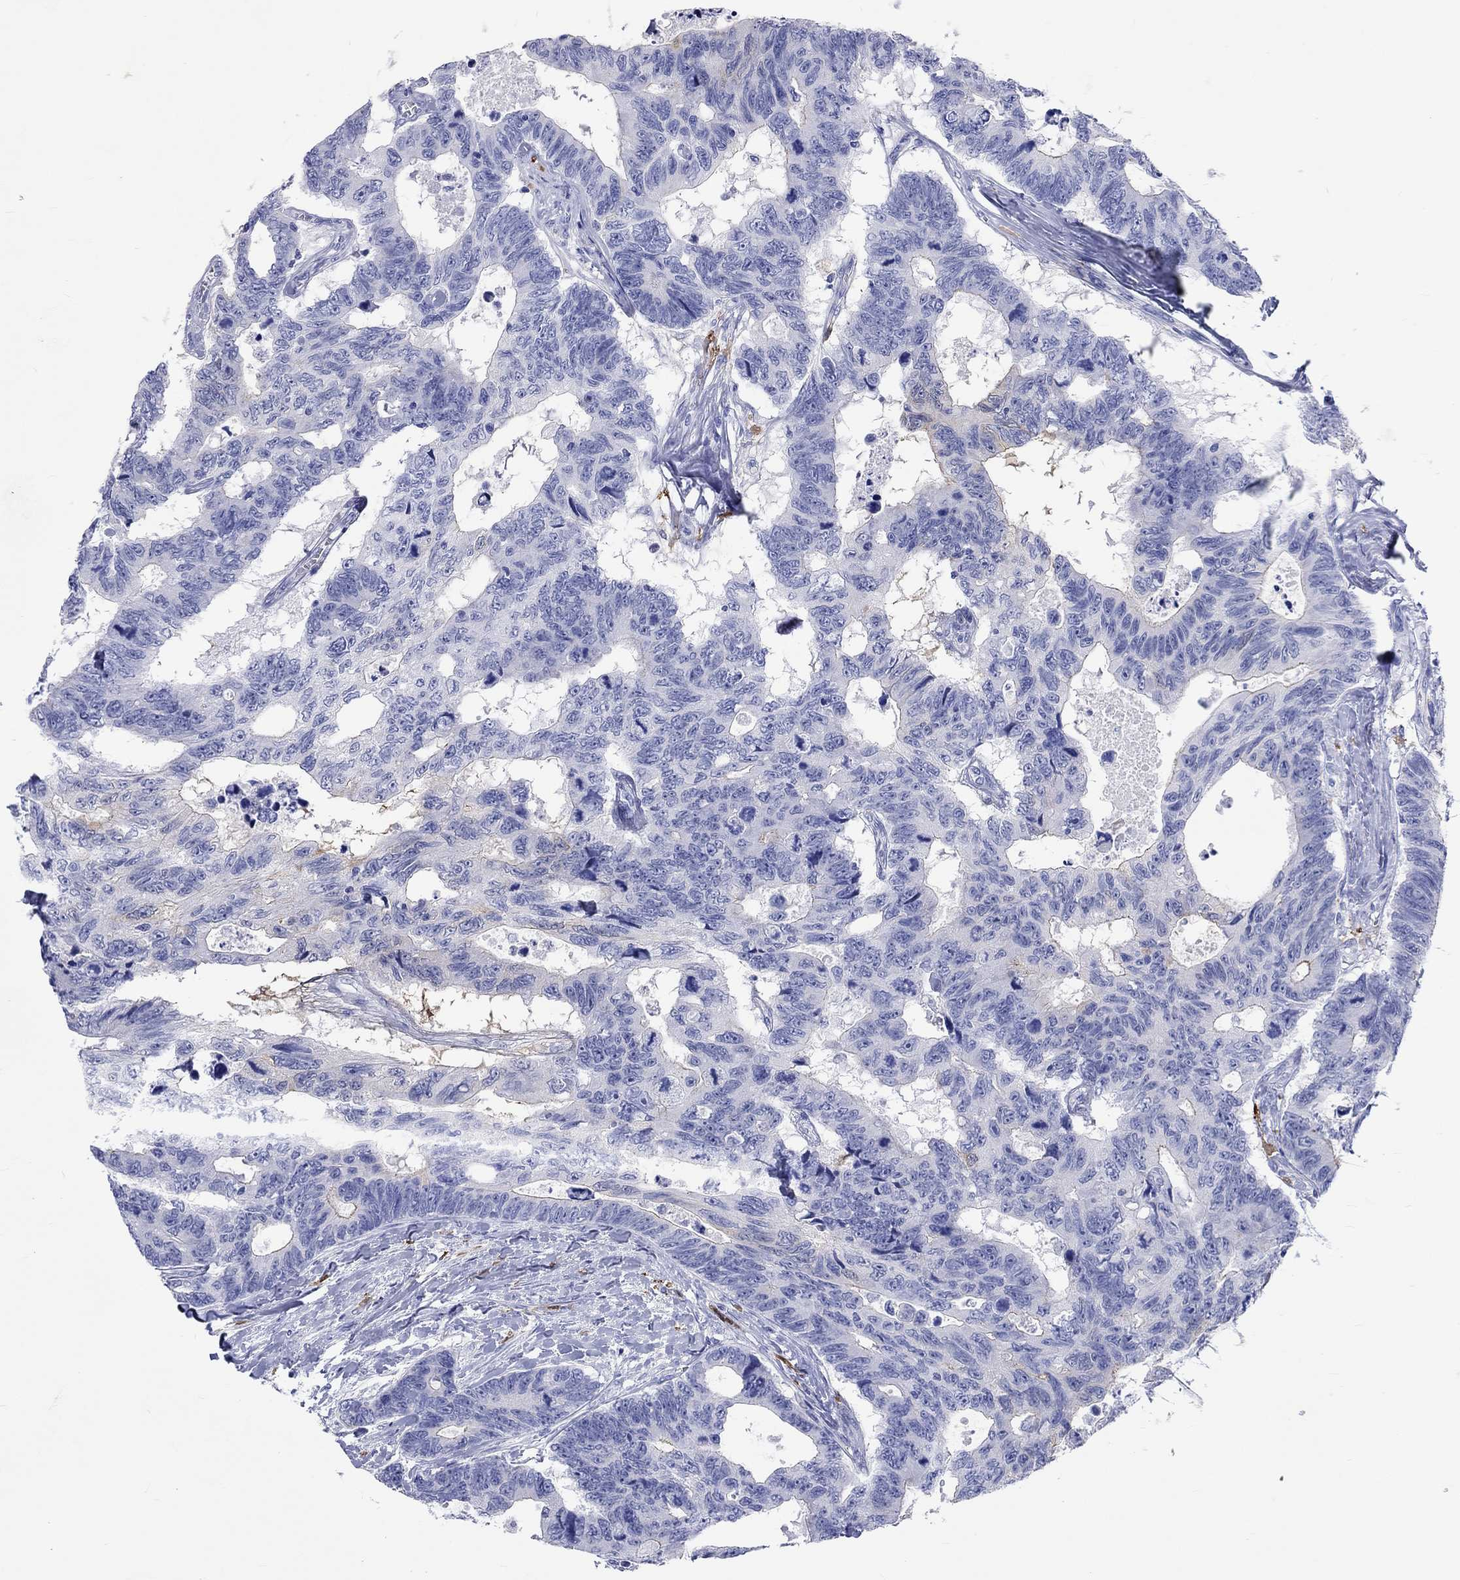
{"staining": {"intensity": "weak", "quantity": "<25%", "location": "cytoplasmic/membranous"}, "tissue": "colorectal cancer", "cell_type": "Tumor cells", "image_type": "cancer", "snomed": [{"axis": "morphology", "description": "Adenocarcinoma, NOS"}, {"axis": "topography", "description": "Colon"}], "caption": "Immunohistochemical staining of adenocarcinoma (colorectal) exhibits no significant staining in tumor cells.", "gene": "SPATA9", "patient": {"sex": "female", "age": 77}}